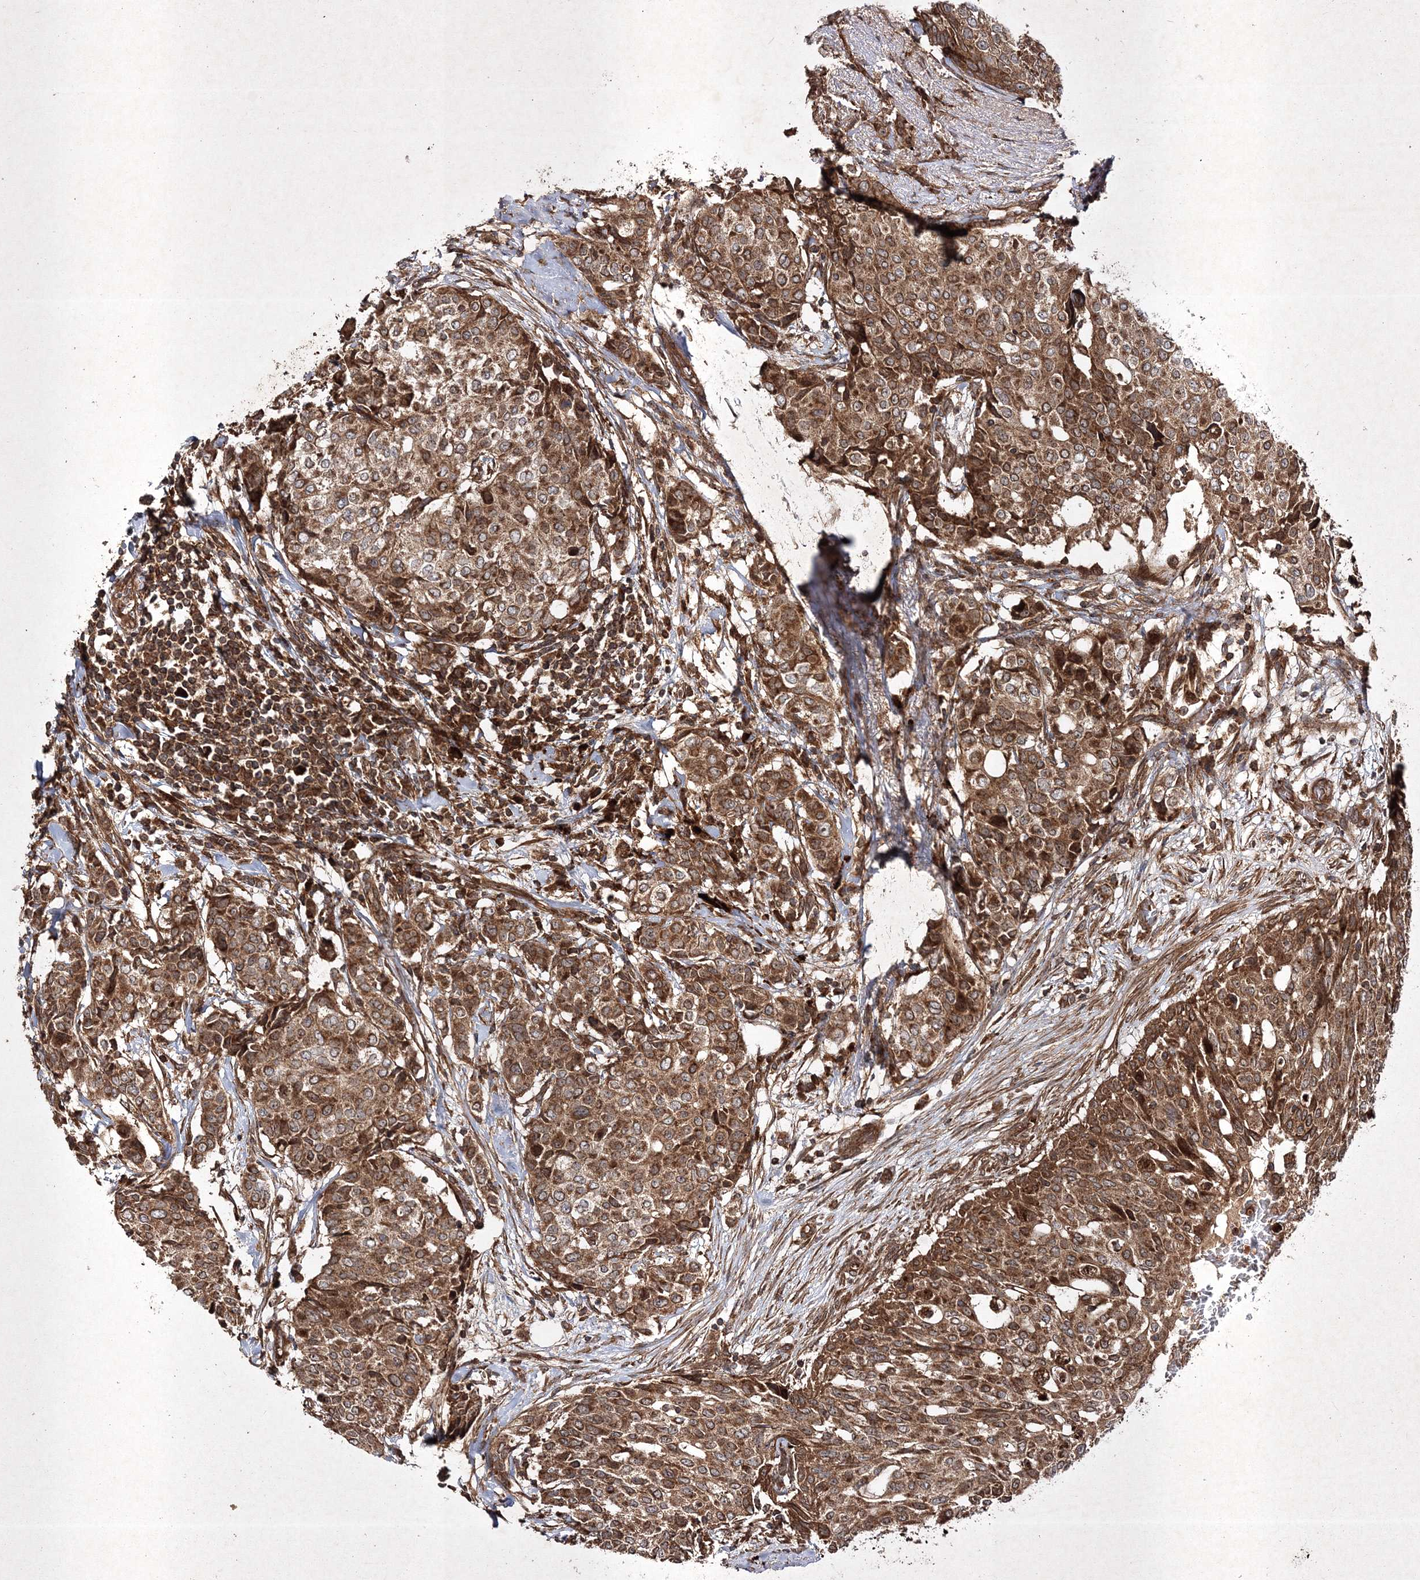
{"staining": {"intensity": "strong", "quantity": ">75%", "location": "cytoplasmic/membranous"}, "tissue": "breast cancer", "cell_type": "Tumor cells", "image_type": "cancer", "snomed": [{"axis": "morphology", "description": "Lobular carcinoma"}, {"axis": "topography", "description": "Breast"}], "caption": "Immunohistochemistry image of neoplastic tissue: breast cancer stained using immunohistochemistry exhibits high levels of strong protein expression localized specifically in the cytoplasmic/membranous of tumor cells, appearing as a cytoplasmic/membranous brown color.", "gene": "DNAJC13", "patient": {"sex": "female", "age": 51}}